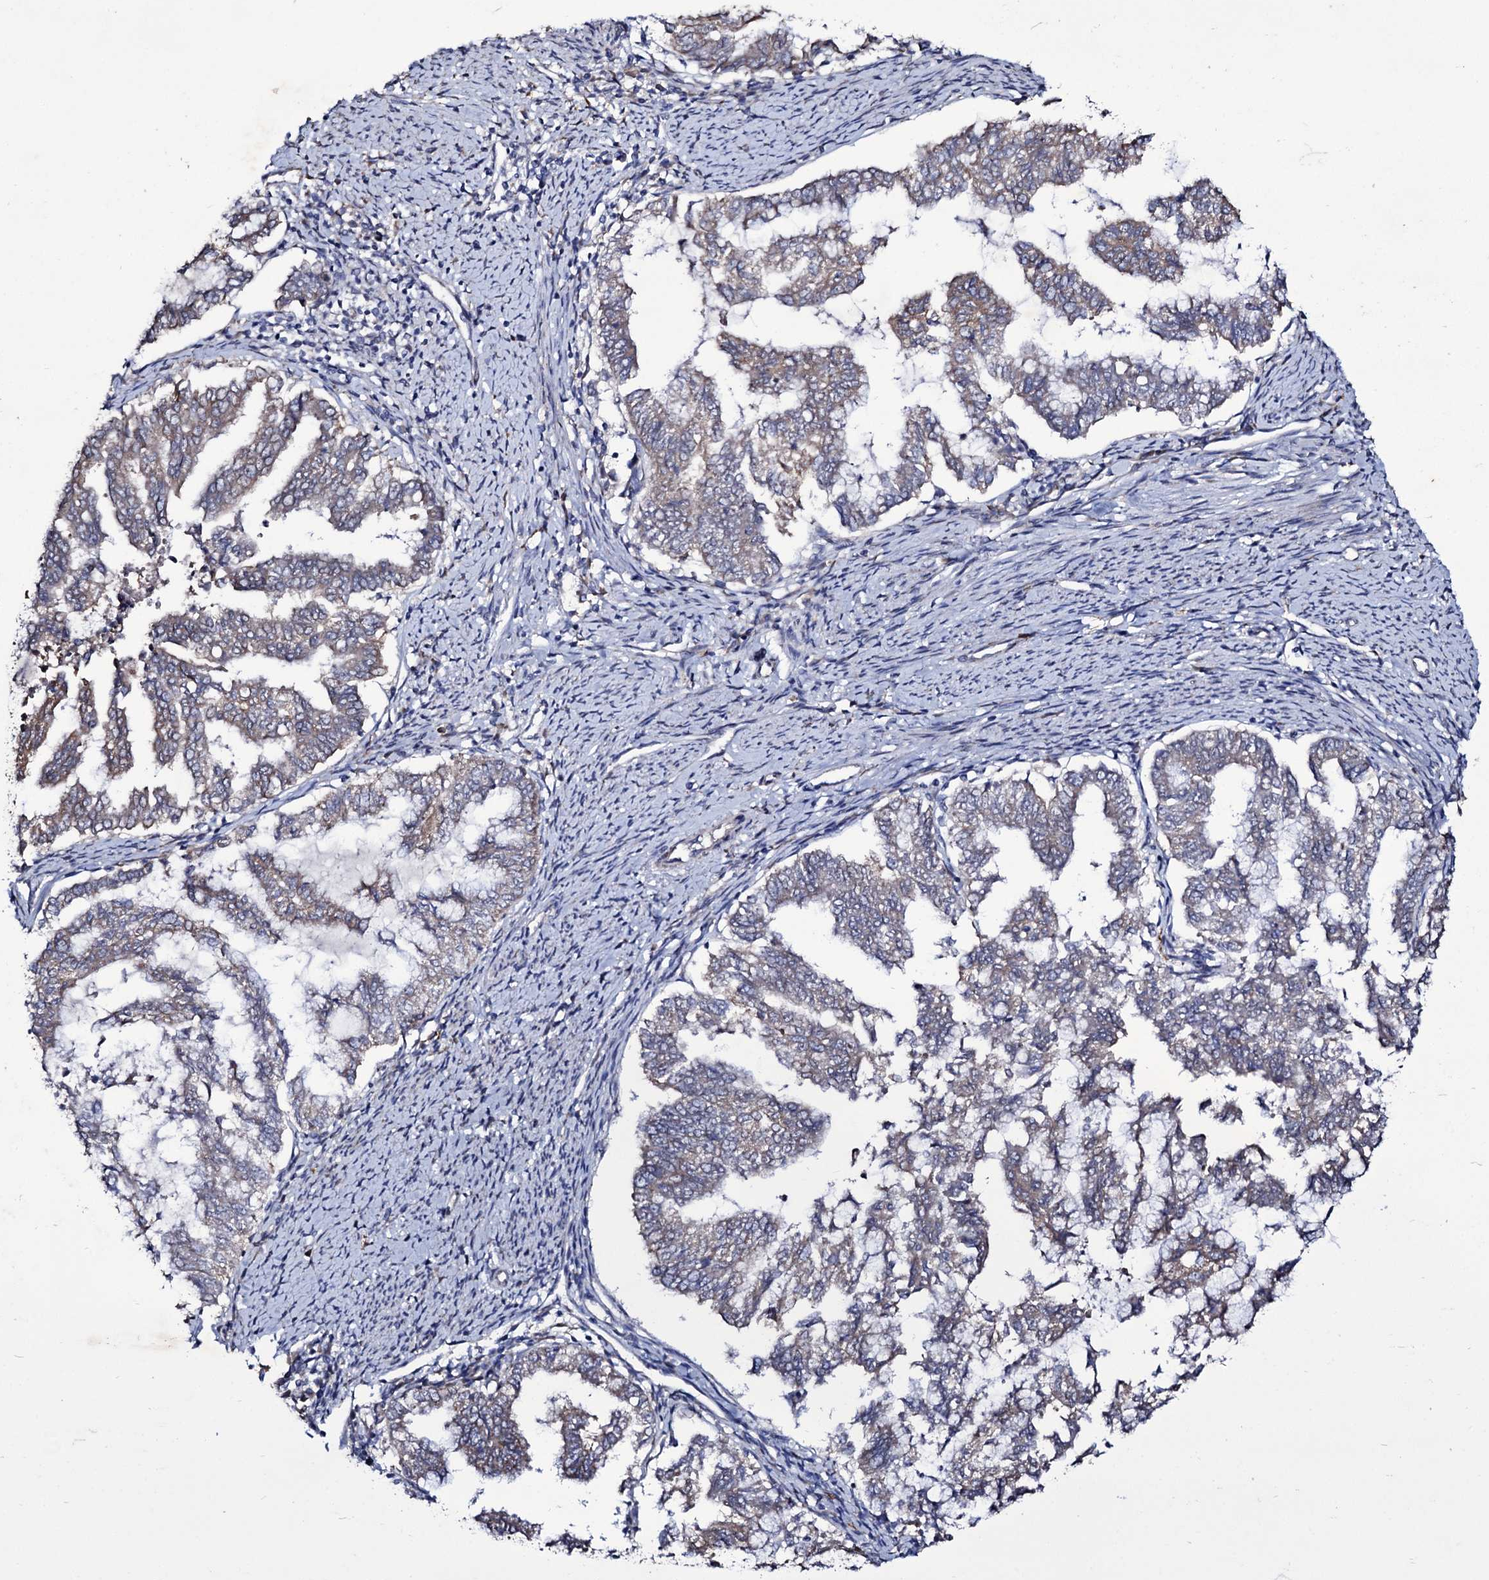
{"staining": {"intensity": "weak", "quantity": "<25%", "location": "cytoplasmic/membranous"}, "tissue": "endometrial cancer", "cell_type": "Tumor cells", "image_type": "cancer", "snomed": [{"axis": "morphology", "description": "Adenocarcinoma, NOS"}, {"axis": "topography", "description": "Endometrium"}], "caption": "This photomicrograph is of endometrial cancer stained with IHC to label a protein in brown with the nuclei are counter-stained blue. There is no positivity in tumor cells.", "gene": "TUBGCP5", "patient": {"sex": "female", "age": 79}}